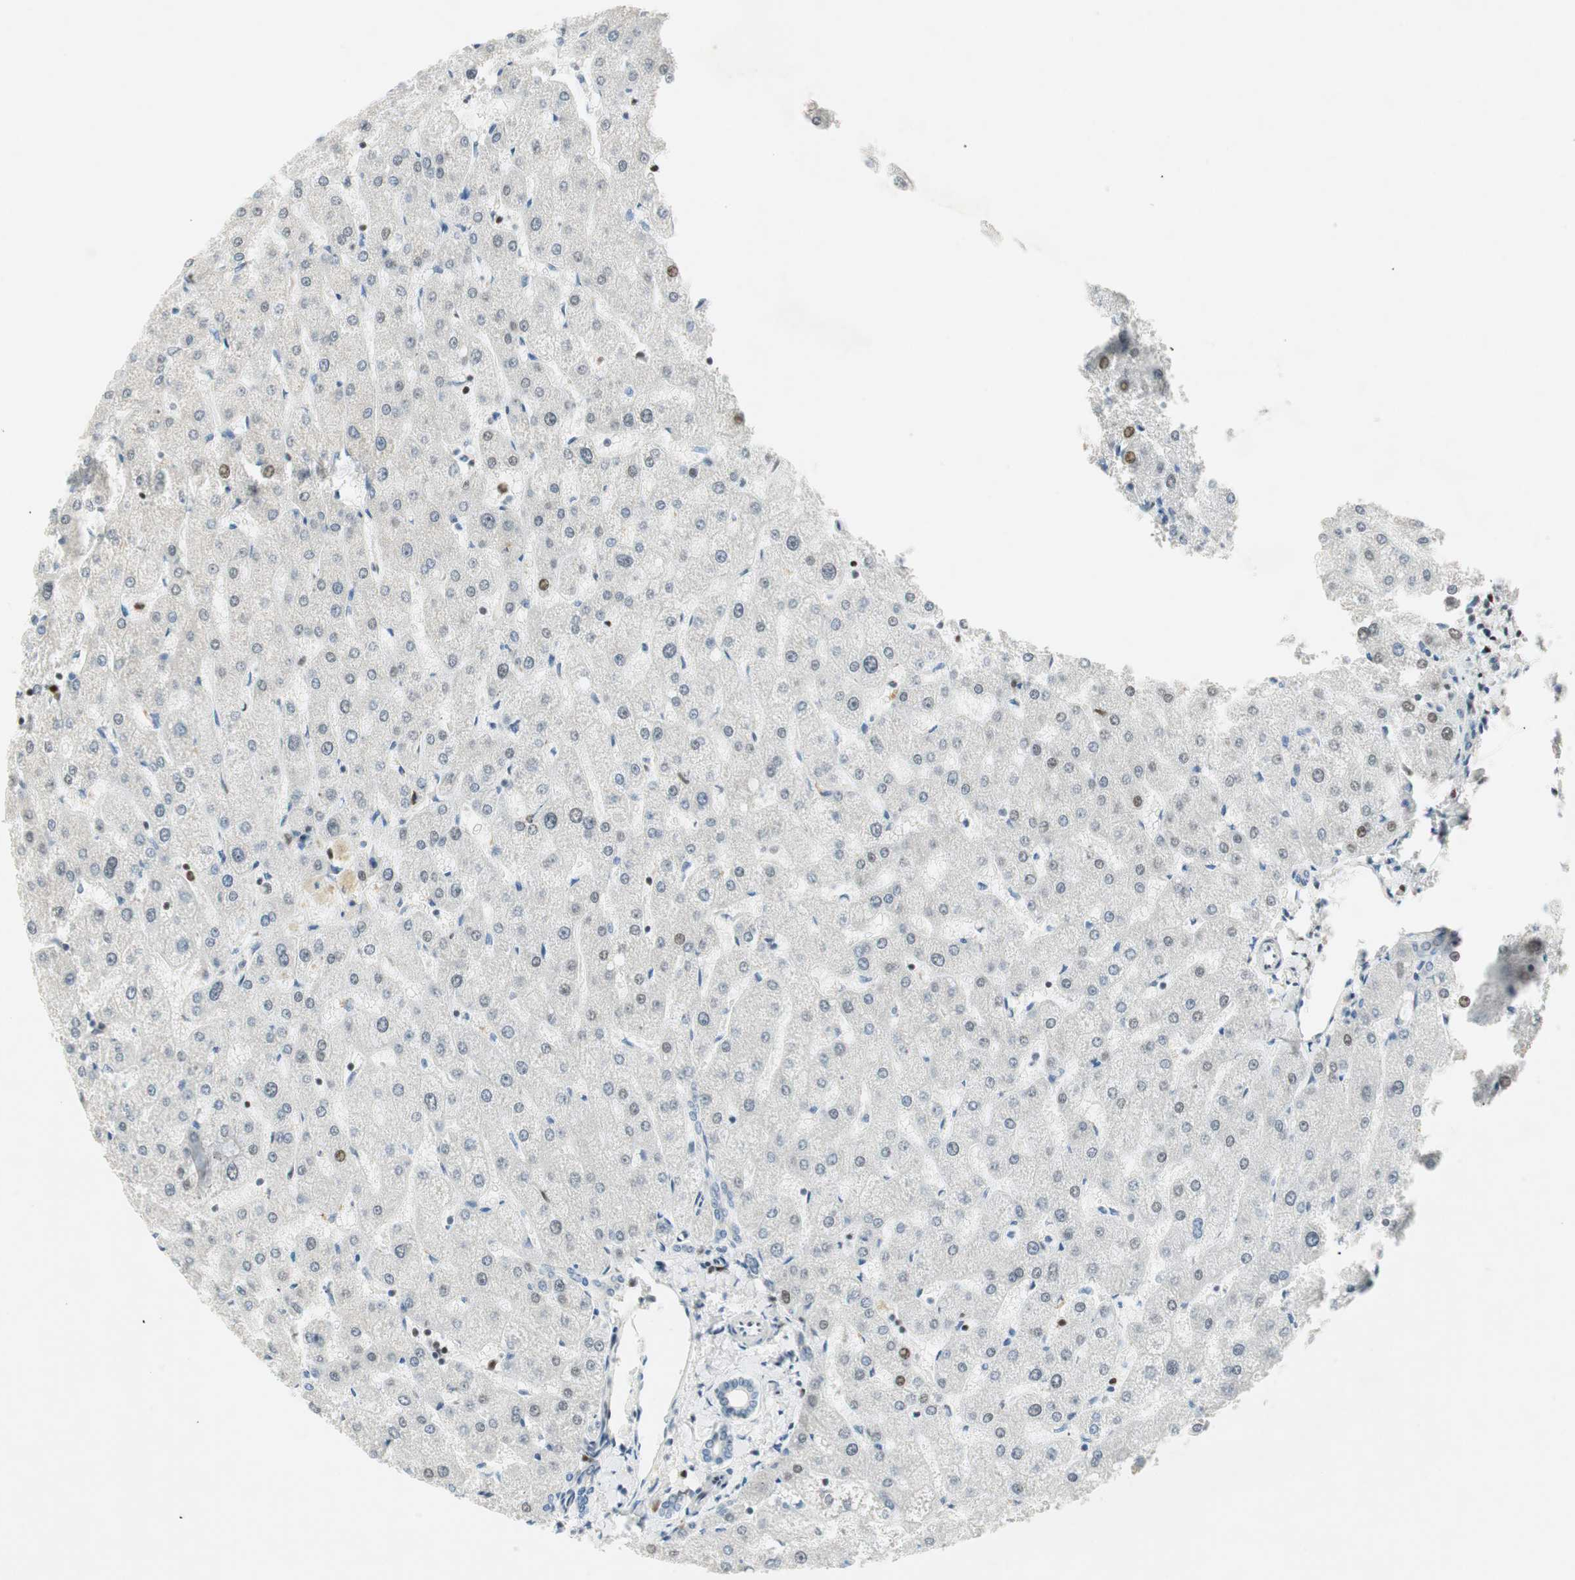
{"staining": {"intensity": "negative", "quantity": "none", "location": "none"}, "tissue": "liver", "cell_type": "Cholangiocytes", "image_type": "normal", "snomed": [{"axis": "morphology", "description": "Normal tissue, NOS"}, {"axis": "topography", "description": "Liver"}], "caption": "This is an IHC photomicrograph of benign human liver. There is no staining in cholangiocytes.", "gene": "MSX2", "patient": {"sex": "male", "age": 67}}